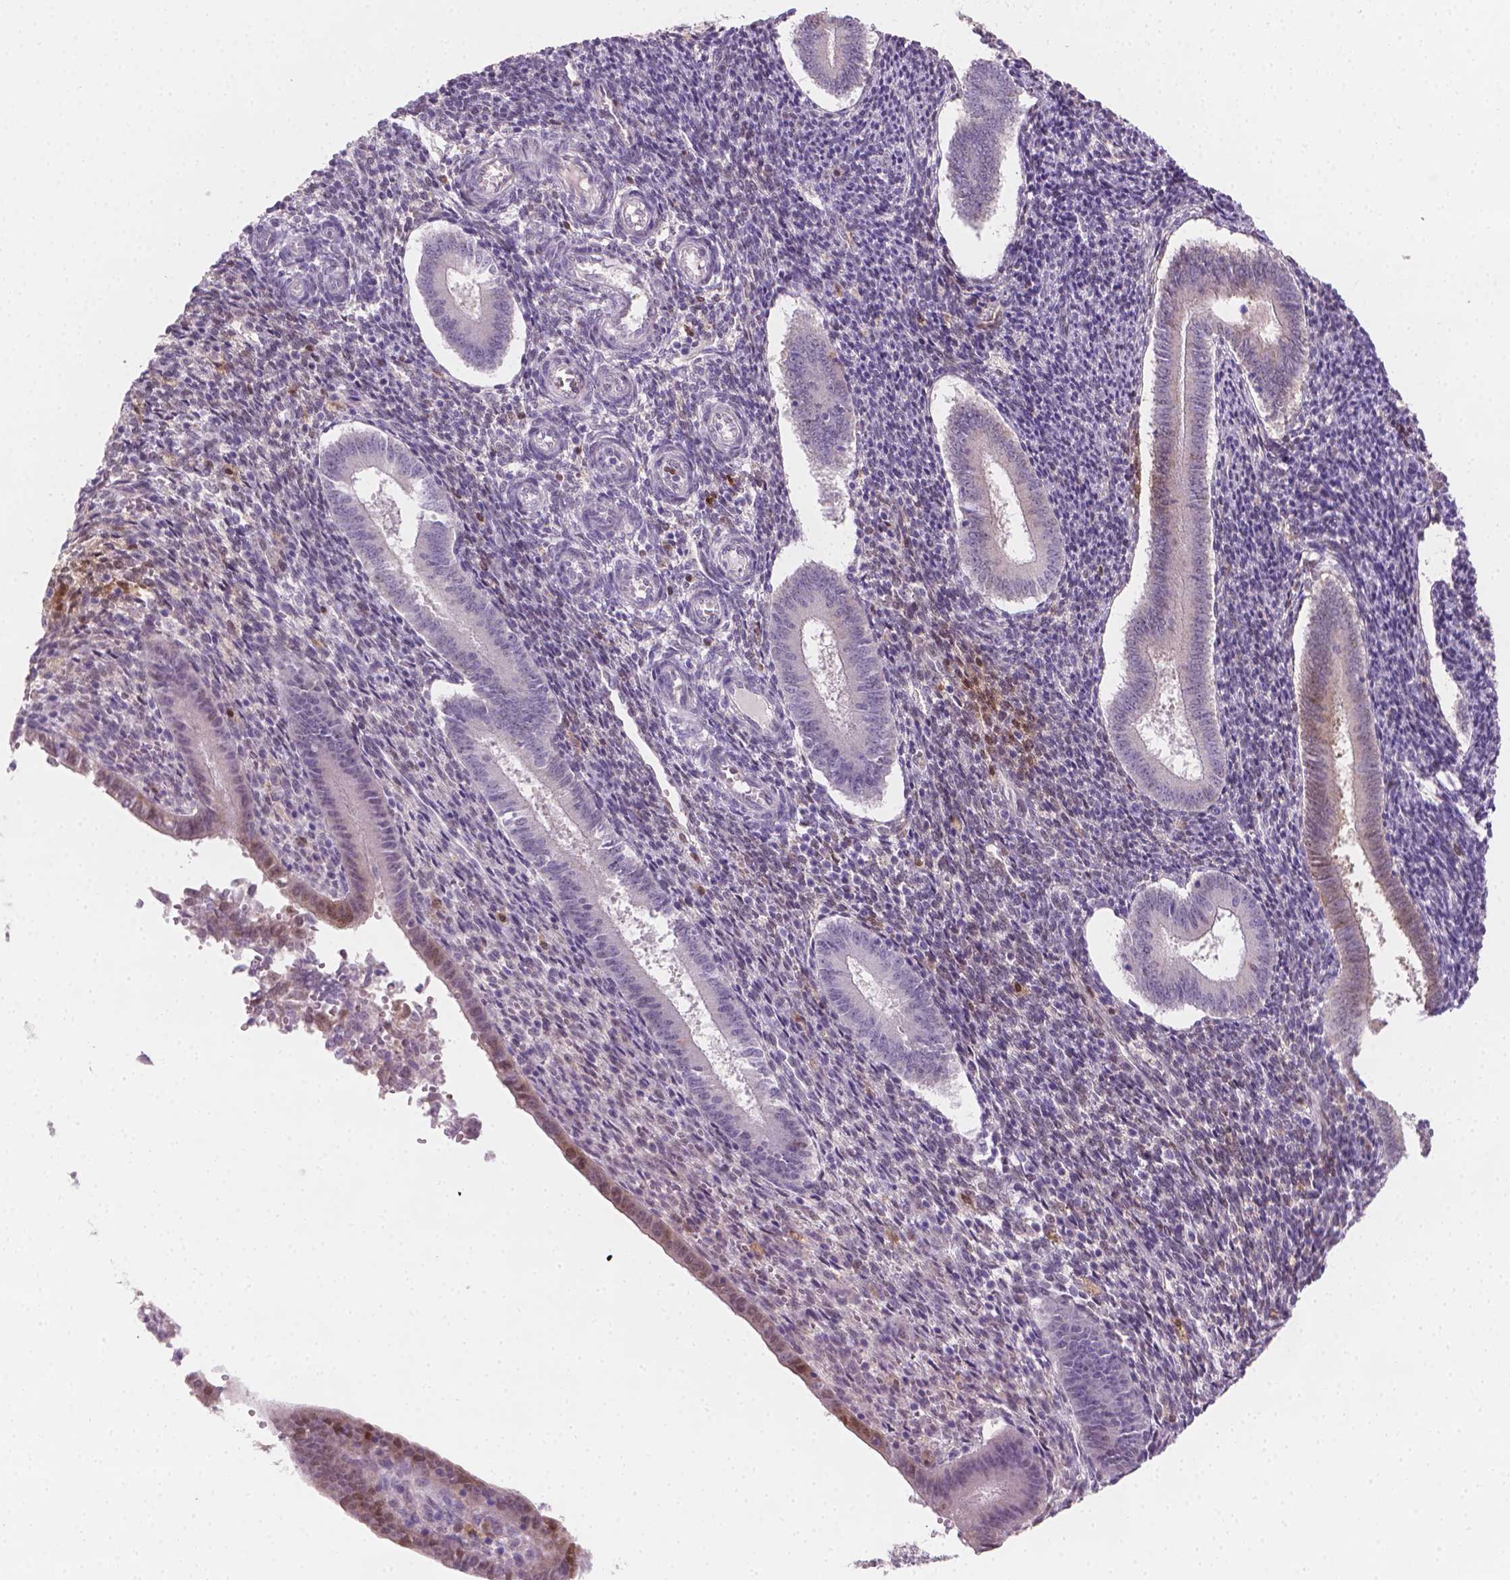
{"staining": {"intensity": "moderate", "quantity": "<25%", "location": "cytoplasmic/membranous"}, "tissue": "endometrium", "cell_type": "Cells in endometrial stroma", "image_type": "normal", "snomed": [{"axis": "morphology", "description": "Normal tissue, NOS"}, {"axis": "topography", "description": "Endometrium"}], "caption": "Immunohistochemical staining of normal human endometrium demonstrates moderate cytoplasmic/membranous protein positivity in about <25% of cells in endometrial stroma.", "gene": "TNFAIP2", "patient": {"sex": "female", "age": 25}}